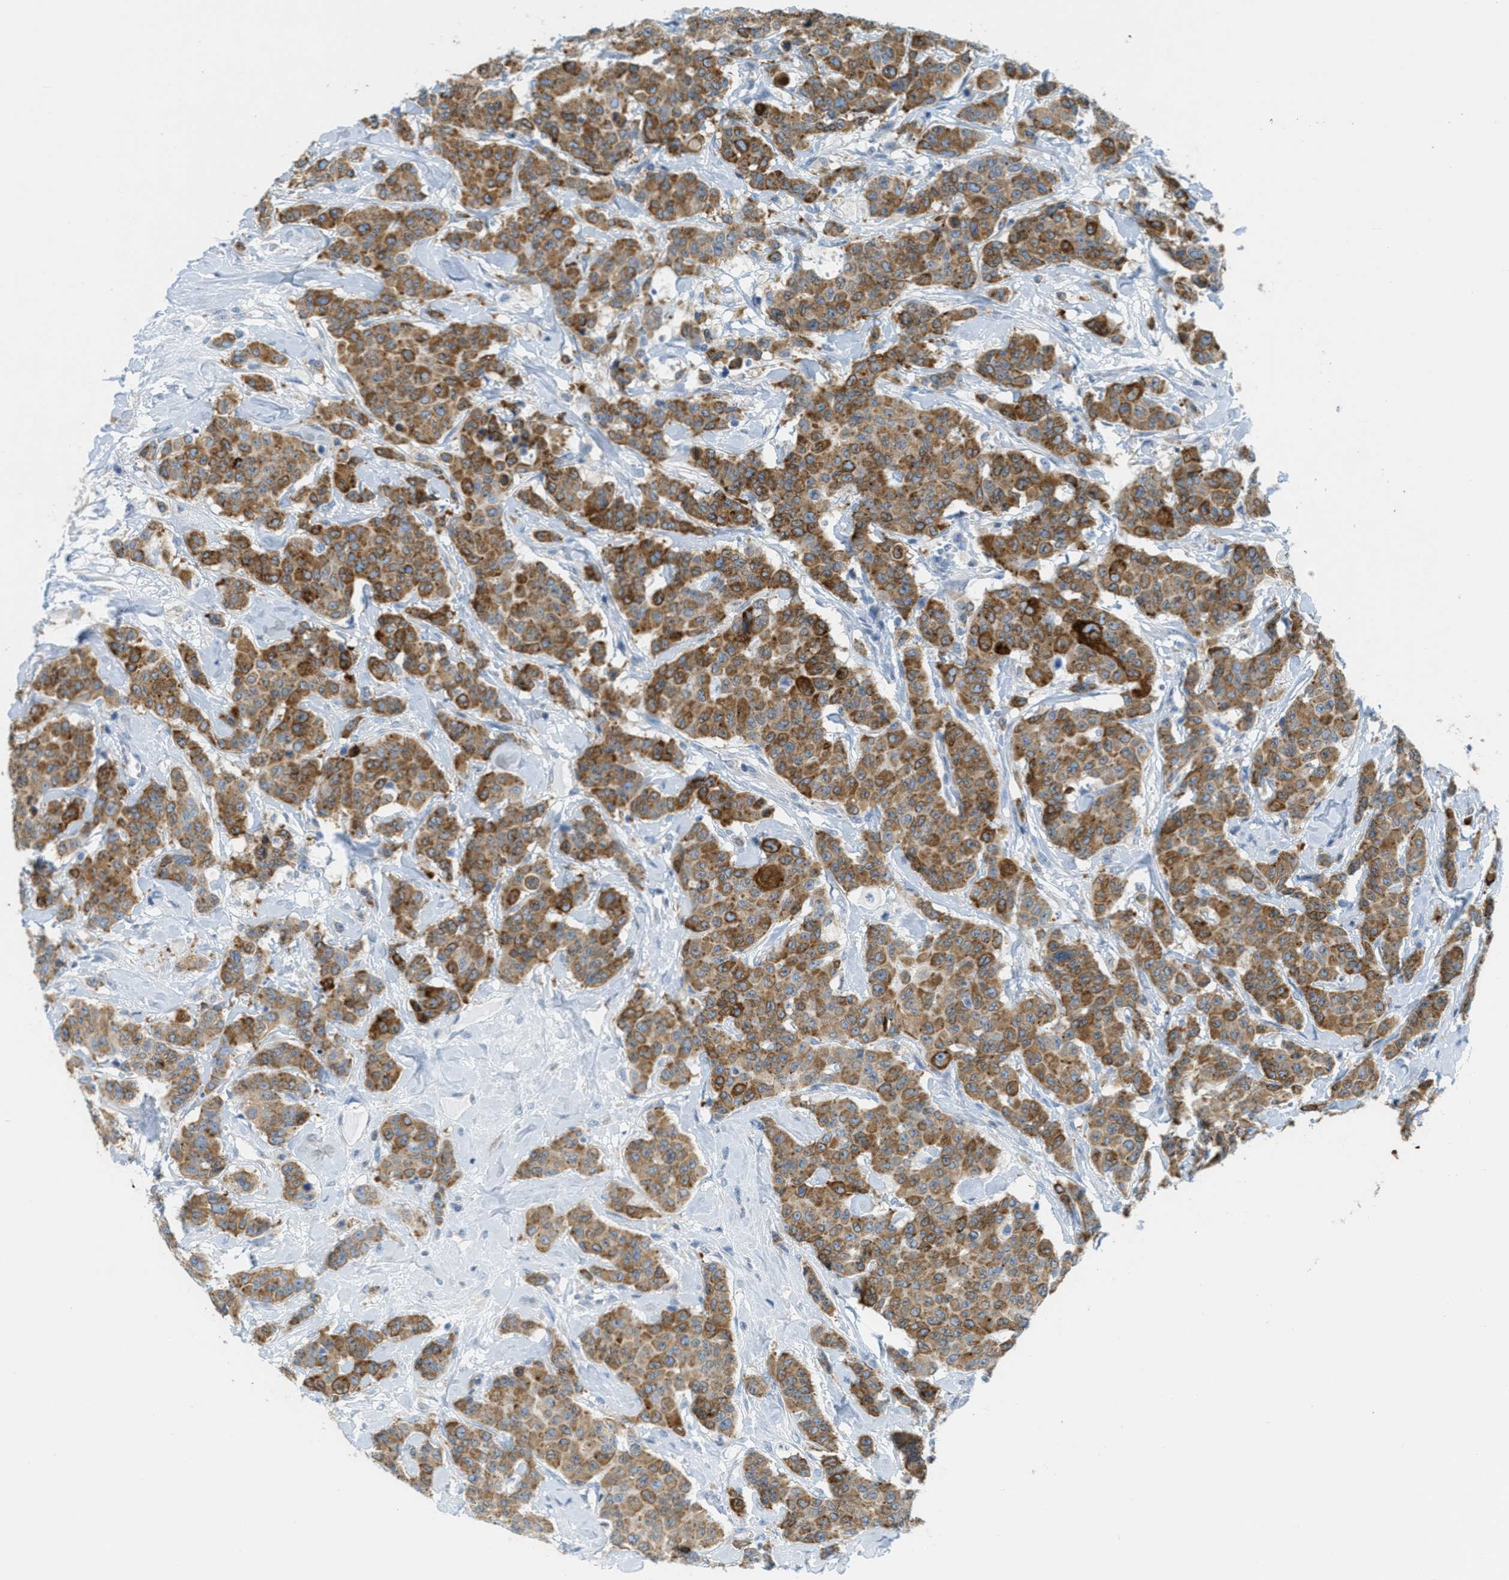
{"staining": {"intensity": "strong", "quantity": ">75%", "location": "cytoplasmic/membranous"}, "tissue": "breast cancer", "cell_type": "Tumor cells", "image_type": "cancer", "snomed": [{"axis": "morphology", "description": "Normal tissue, NOS"}, {"axis": "morphology", "description": "Duct carcinoma"}, {"axis": "topography", "description": "Breast"}], "caption": "A high amount of strong cytoplasmic/membranous expression is identified in about >75% of tumor cells in breast cancer tissue.", "gene": "TEX264", "patient": {"sex": "female", "age": 40}}